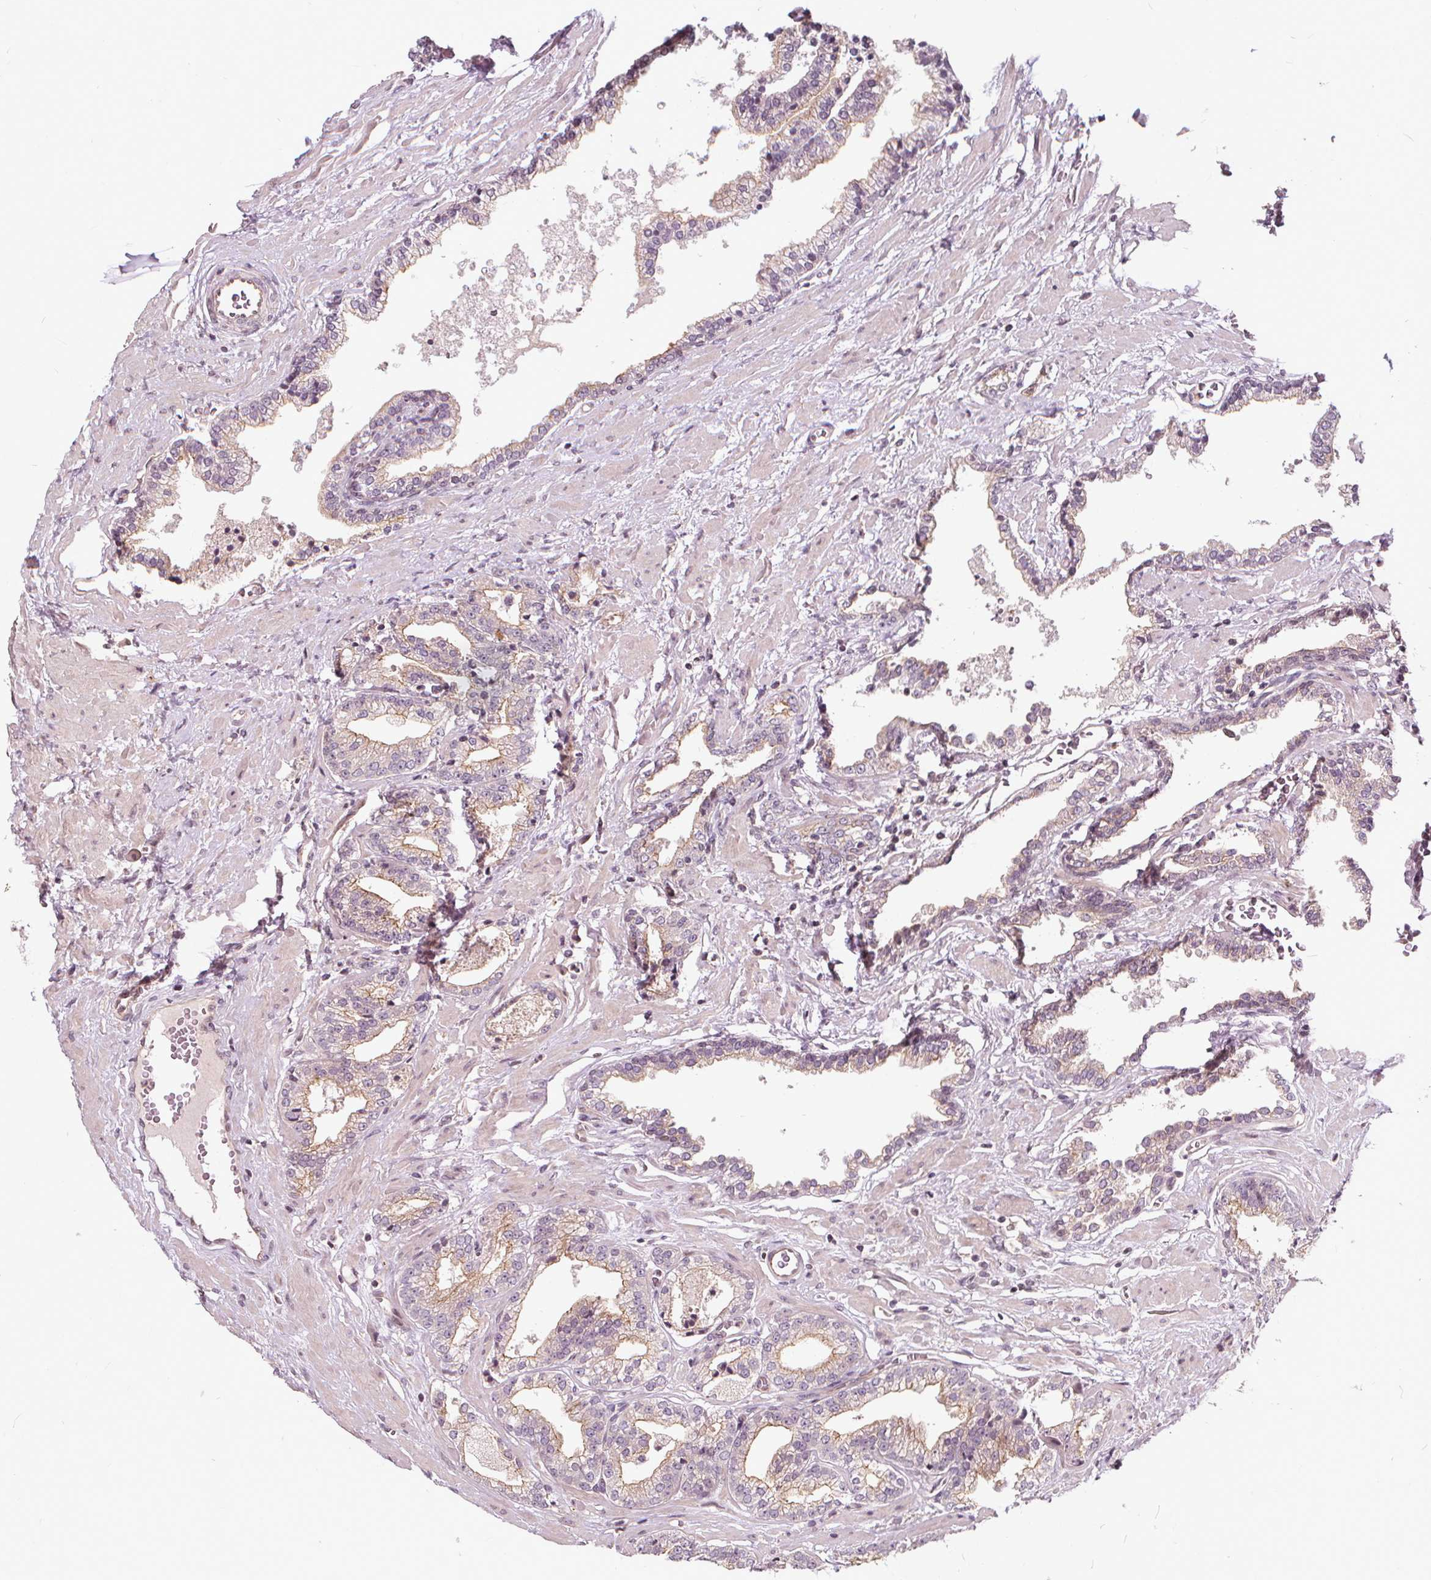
{"staining": {"intensity": "weak", "quantity": "25%-75%", "location": "cytoplasmic/membranous"}, "tissue": "prostate cancer", "cell_type": "Tumor cells", "image_type": "cancer", "snomed": [{"axis": "morphology", "description": "Adenocarcinoma, Low grade"}, {"axis": "topography", "description": "Prostate"}], "caption": "Low-grade adenocarcinoma (prostate) was stained to show a protein in brown. There is low levels of weak cytoplasmic/membranous positivity in approximately 25%-75% of tumor cells. The protein is stained brown, and the nuclei are stained in blue (DAB IHC with brightfield microscopy, high magnification).", "gene": "INPP5E", "patient": {"sex": "male", "age": 60}}